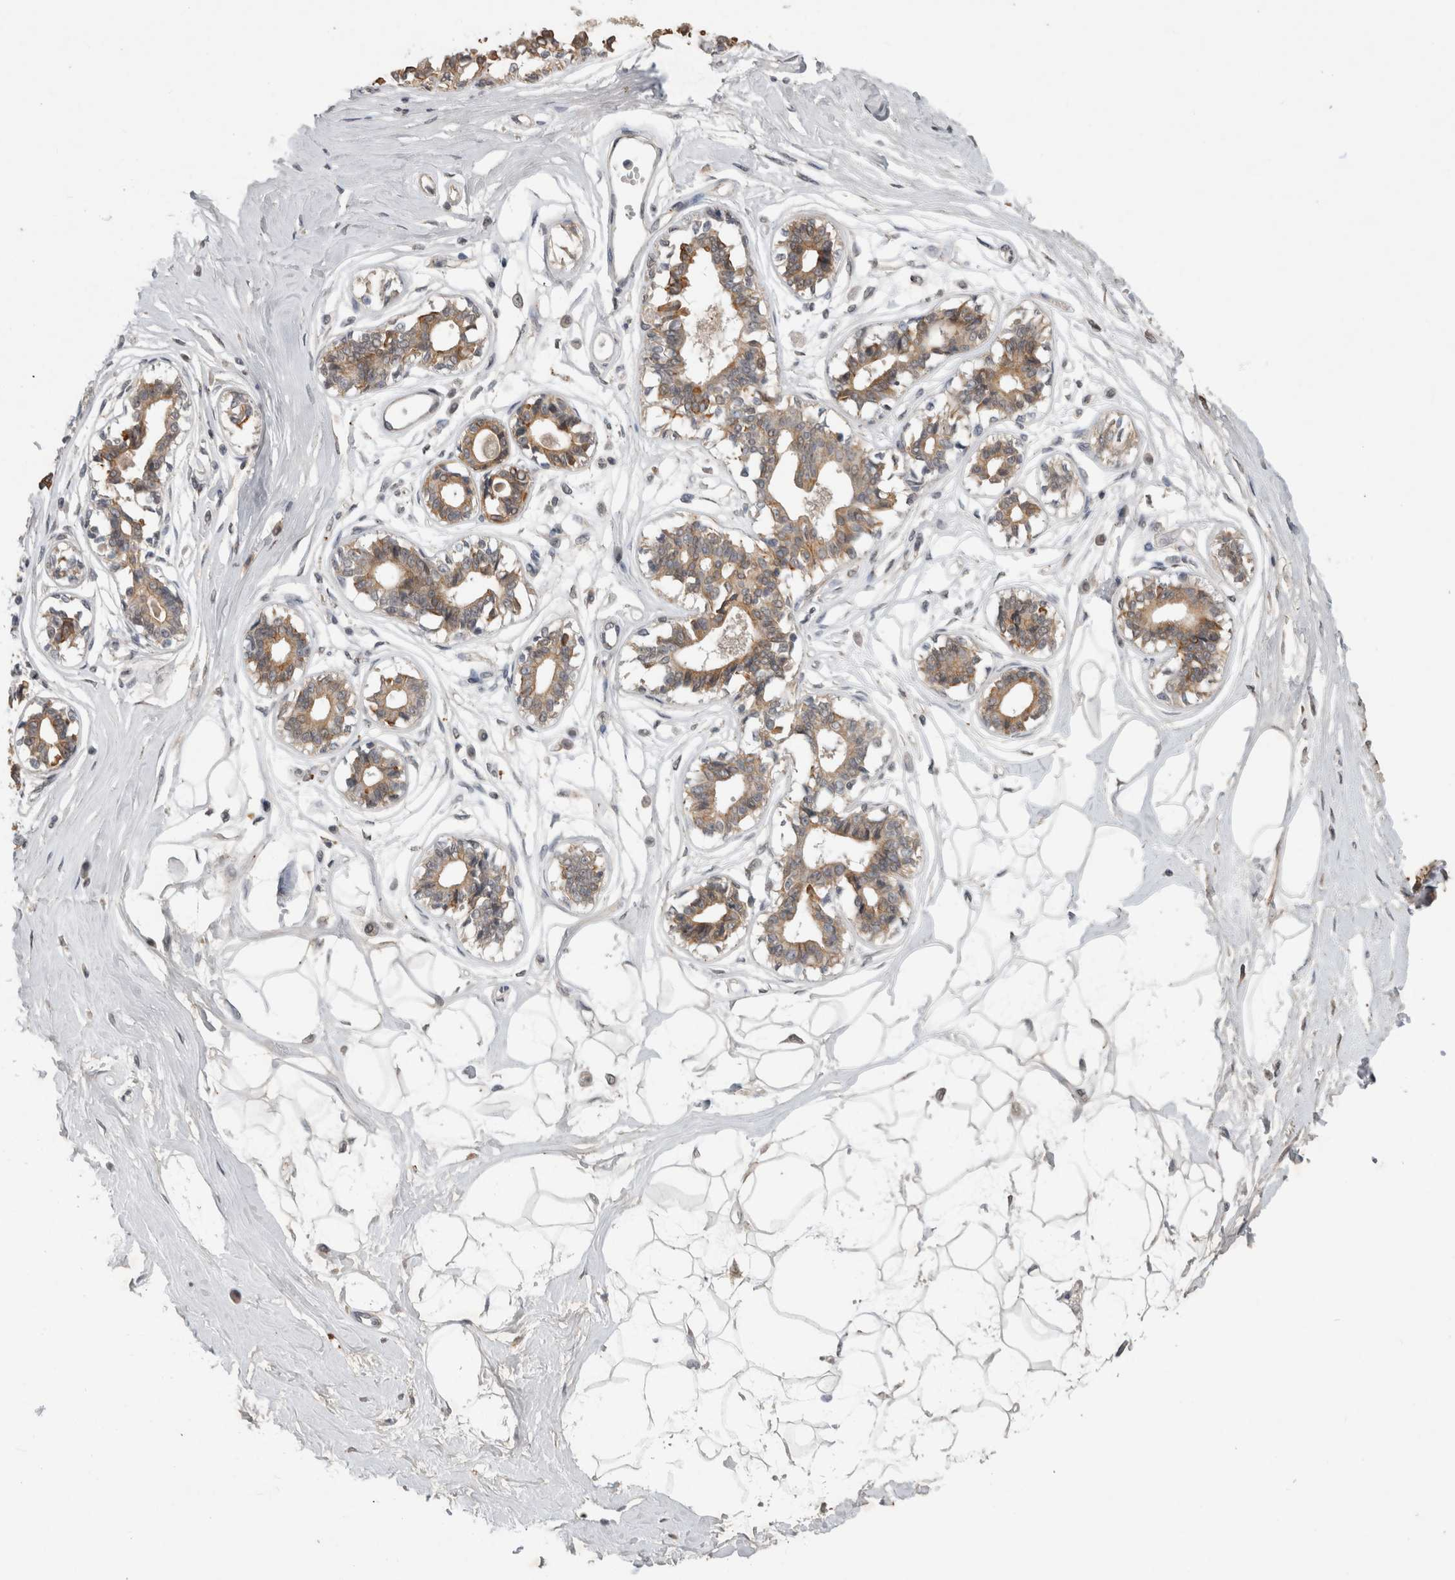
{"staining": {"intensity": "negative", "quantity": "none", "location": "none"}, "tissue": "breast", "cell_type": "Adipocytes", "image_type": "normal", "snomed": [{"axis": "morphology", "description": "Normal tissue, NOS"}, {"axis": "topography", "description": "Breast"}], "caption": "High power microscopy micrograph of an immunohistochemistry photomicrograph of benign breast, revealing no significant staining in adipocytes.", "gene": "RHPN1", "patient": {"sex": "female", "age": 45}}